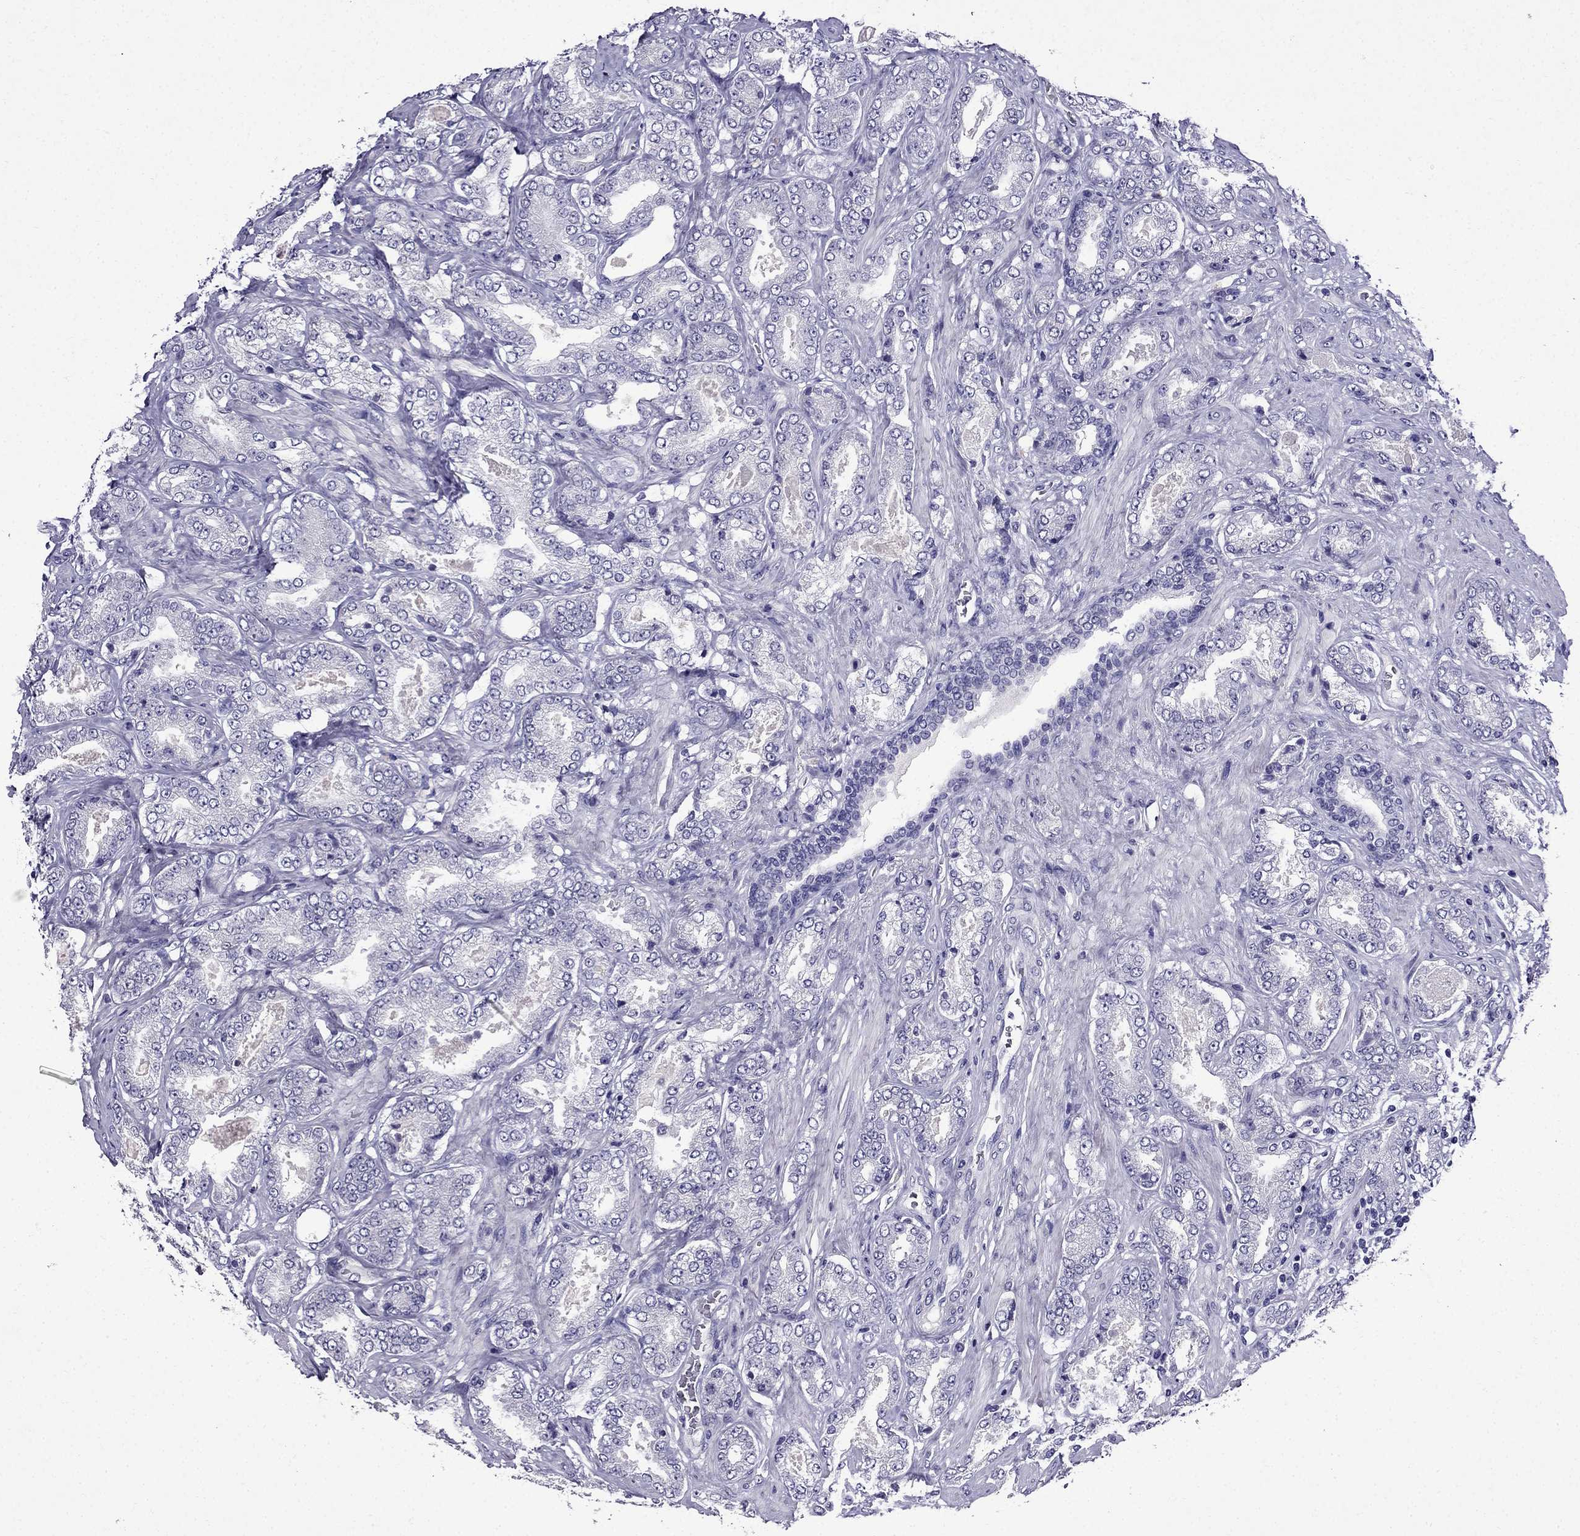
{"staining": {"intensity": "negative", "quantity": "none", "location": "none"}, "tissue": "prostate cancer", "cell_type": "Tumor cells", "image_type": "cancer", "snomed": [{"axis": "morphology", "description": "Adenocarcinoma, NOS"}, {"axis": "topography", "description": "Prostate"}], "caption": "Immunohistochemical staining of prostate cancer (adenocarcinoma) exhibits no significant staining in tumor cells.", "gene": "DNAH17", "patient": {"sex": "male", "age": 64}}